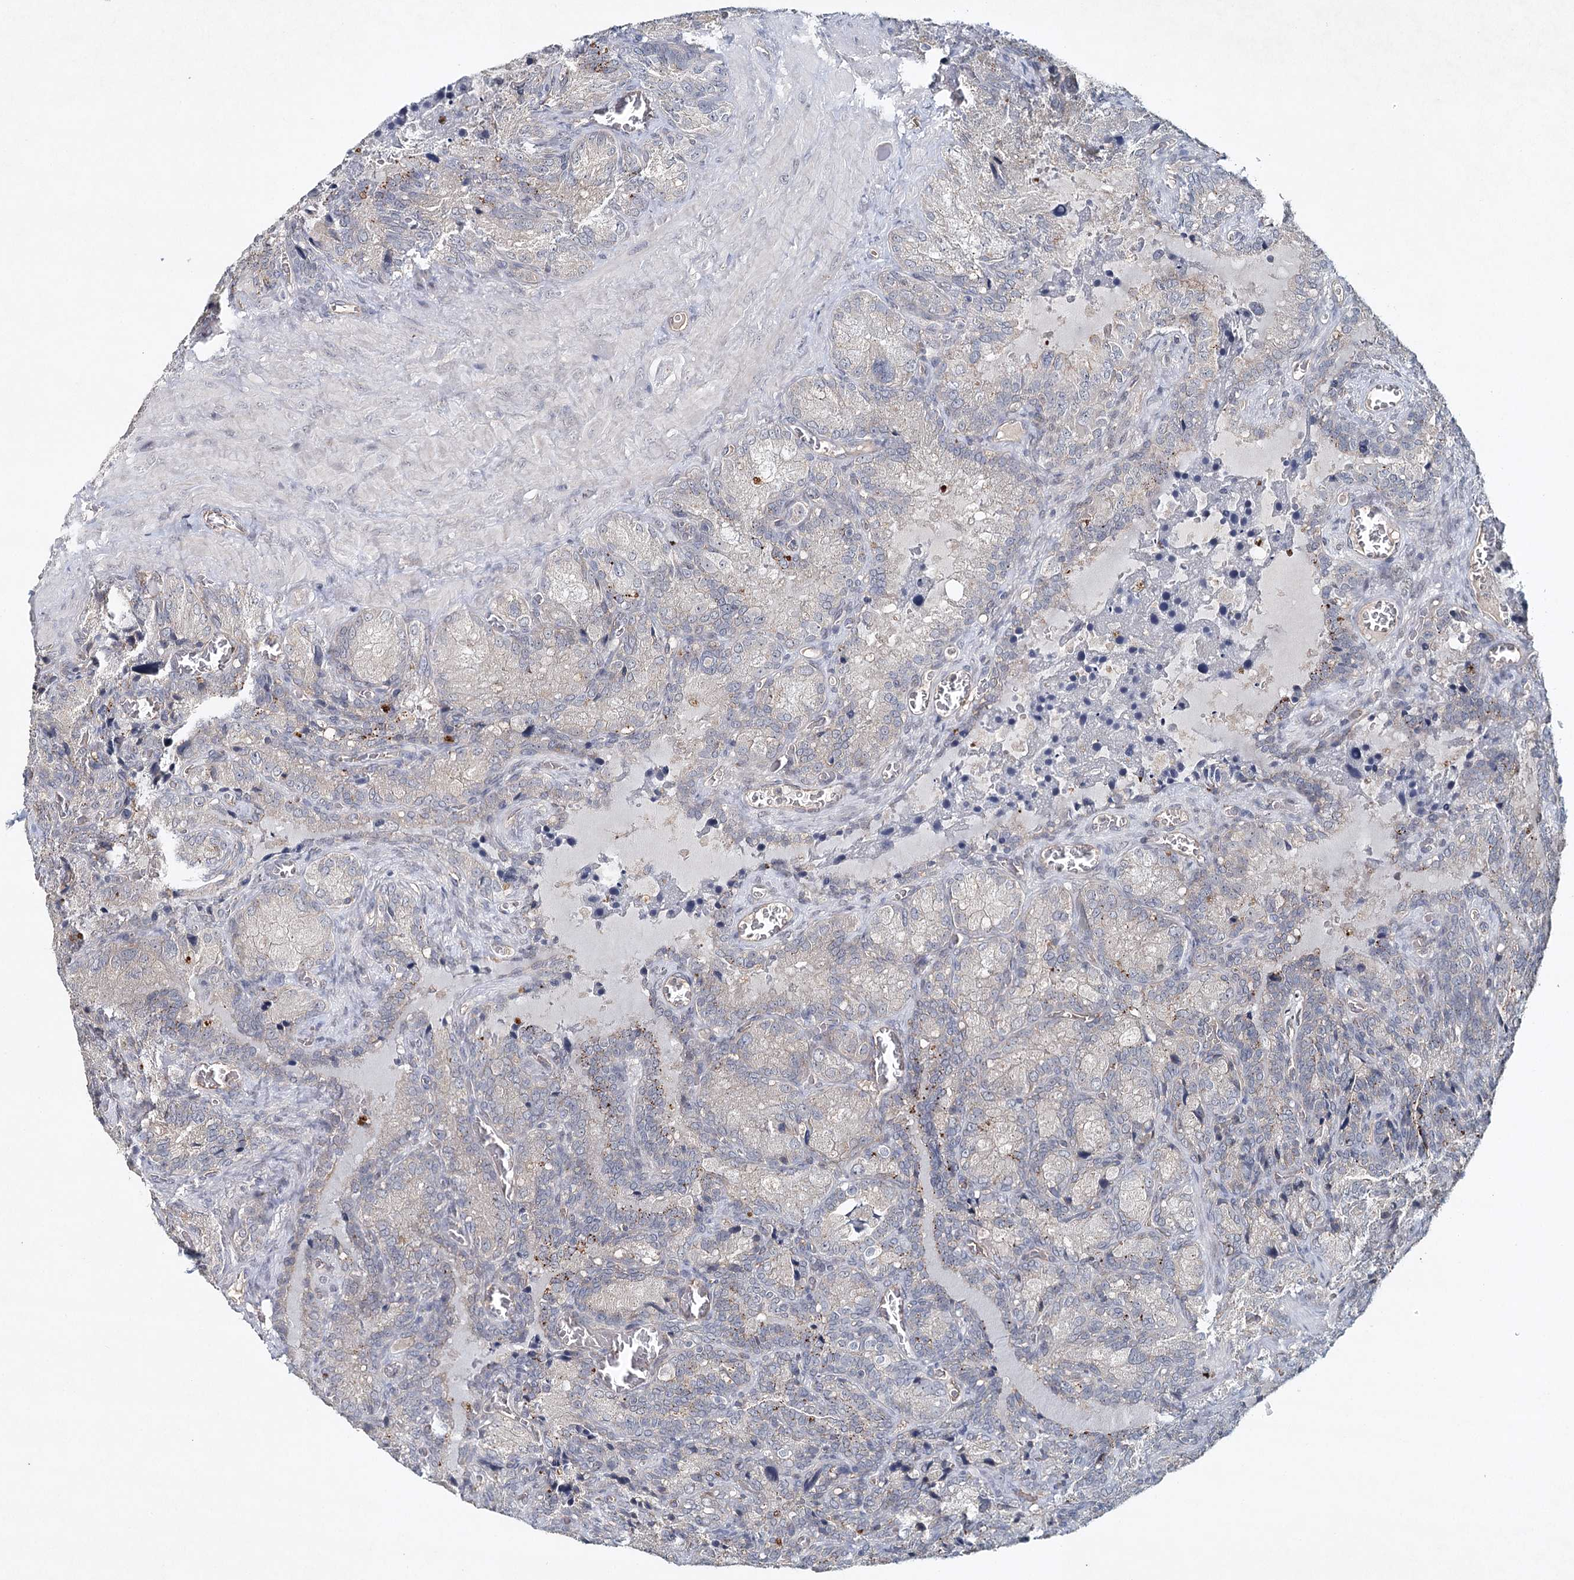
{"staining": {"intensity": "weak", "quantity": "<25%", "location": "cytoplasmic/membranous"}, "tissue": "seminal vesicle", "cell_type": "Glandular cells", "image_type": "normal", "snomed": [{"axis": "morphology", "description": "Normal tissue, NOS"}, {"axis": "topography", "description": "Seminal veicle"}], "caption": "This is an immunohistochemistry (IHC) micrograph of unremarkable human seminal vesicle. There is no staining in glandular cells.", "gene": "SYNPO", "patient": {"sex": "male", "age": 62}}